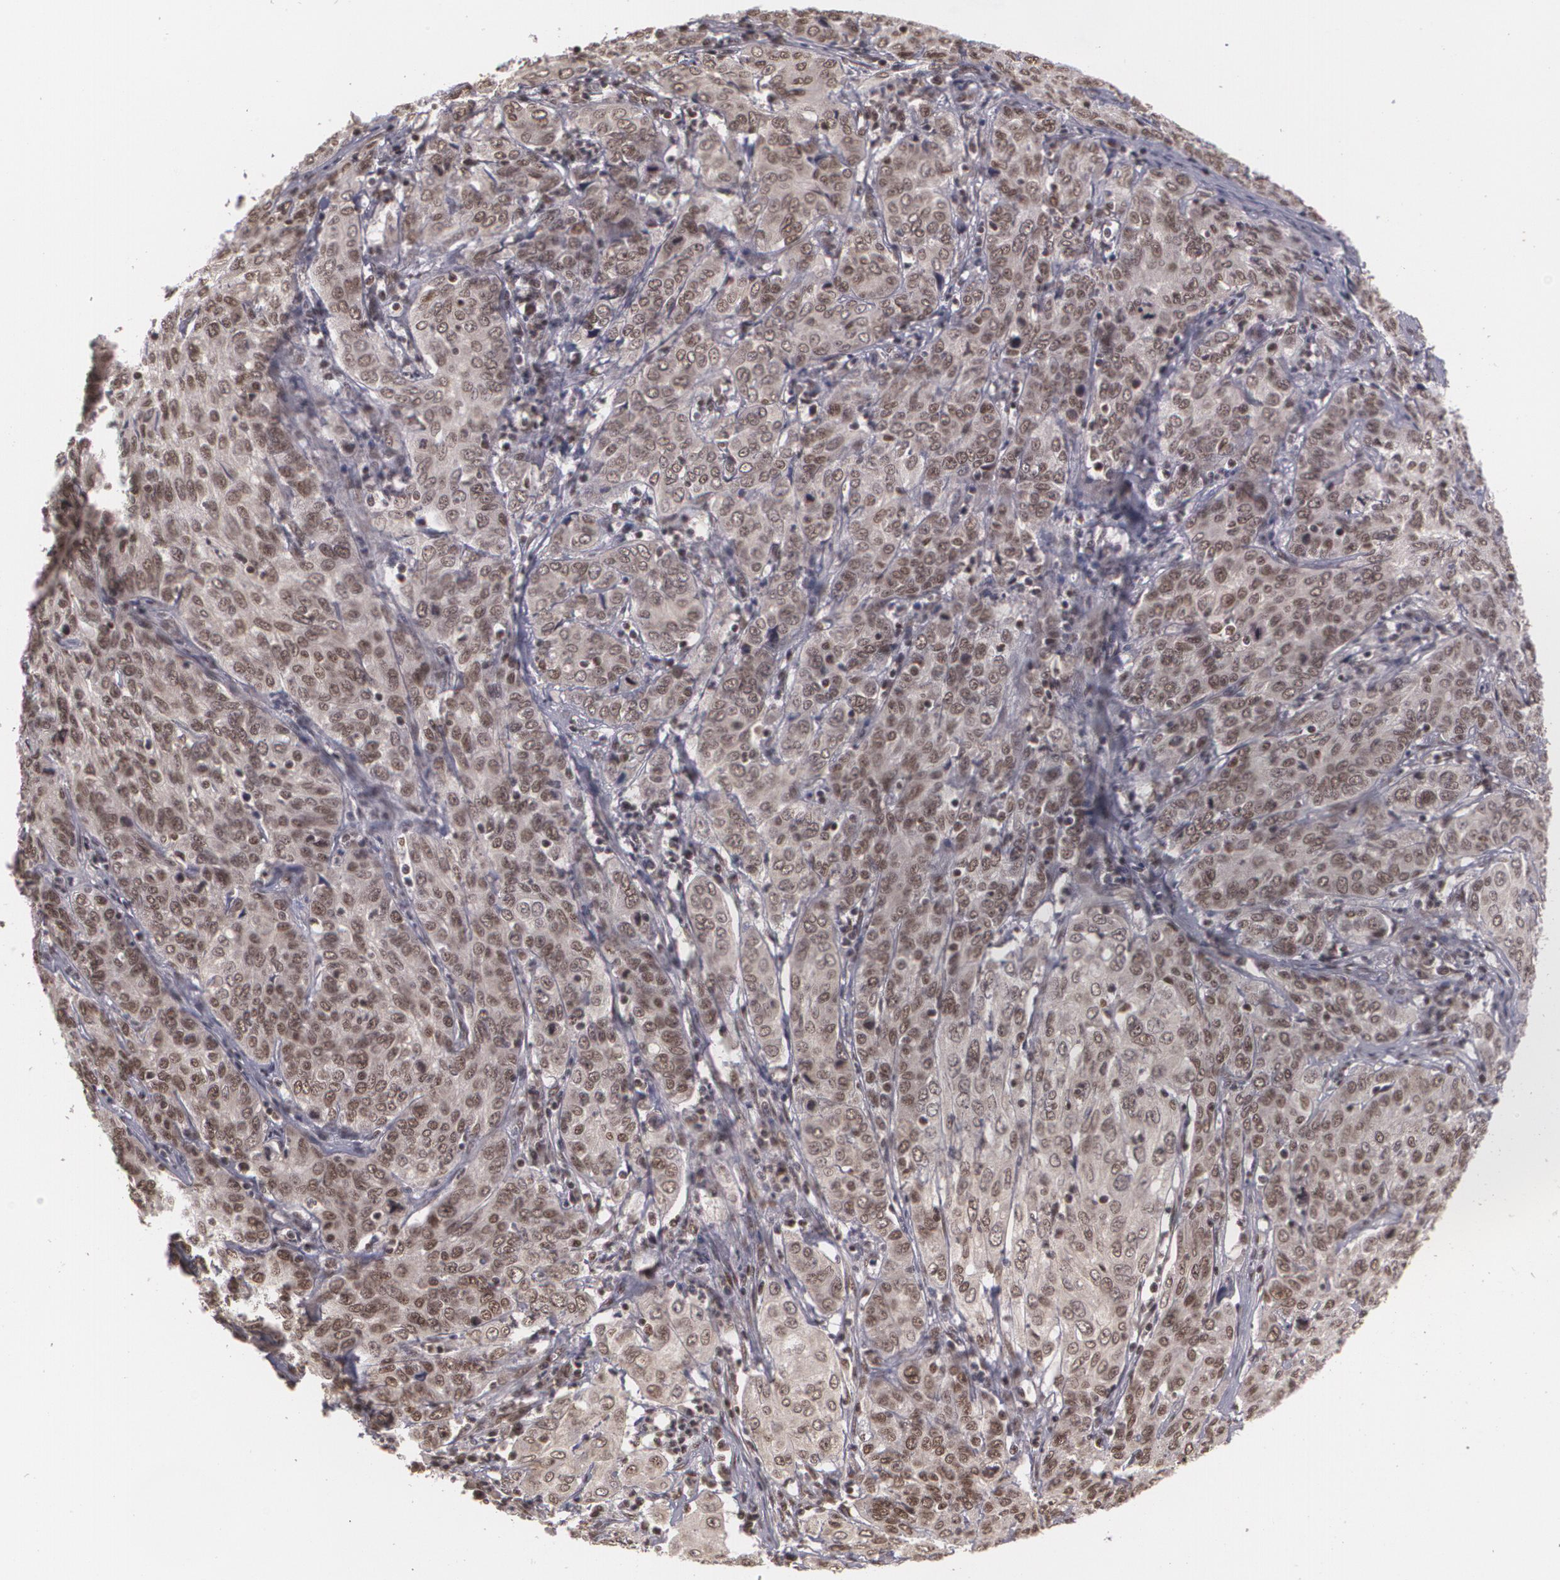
{"staining": {"intensity": "moderate", "quantity": ">75%", "location": "nuclear"}, "tissue": "cervical cancer", "cell_type": "Tumor cells", "image_type": "cancer", "snomed": [{"axis": "morphology", "description": "Squamous cell carcinoma, NOS"}, {"axis": "topography", "description": "Cervix"}], "caption": "Immunohistochemistry micrograph of squamous cell carcinoma (cervical) stained for a protein (brown), which displays medium levels of moderate nuclear positivity in approximately >75% of tumor cells.", "gene": "RXRB", "patient": {"sex": "female", "age": 38}}